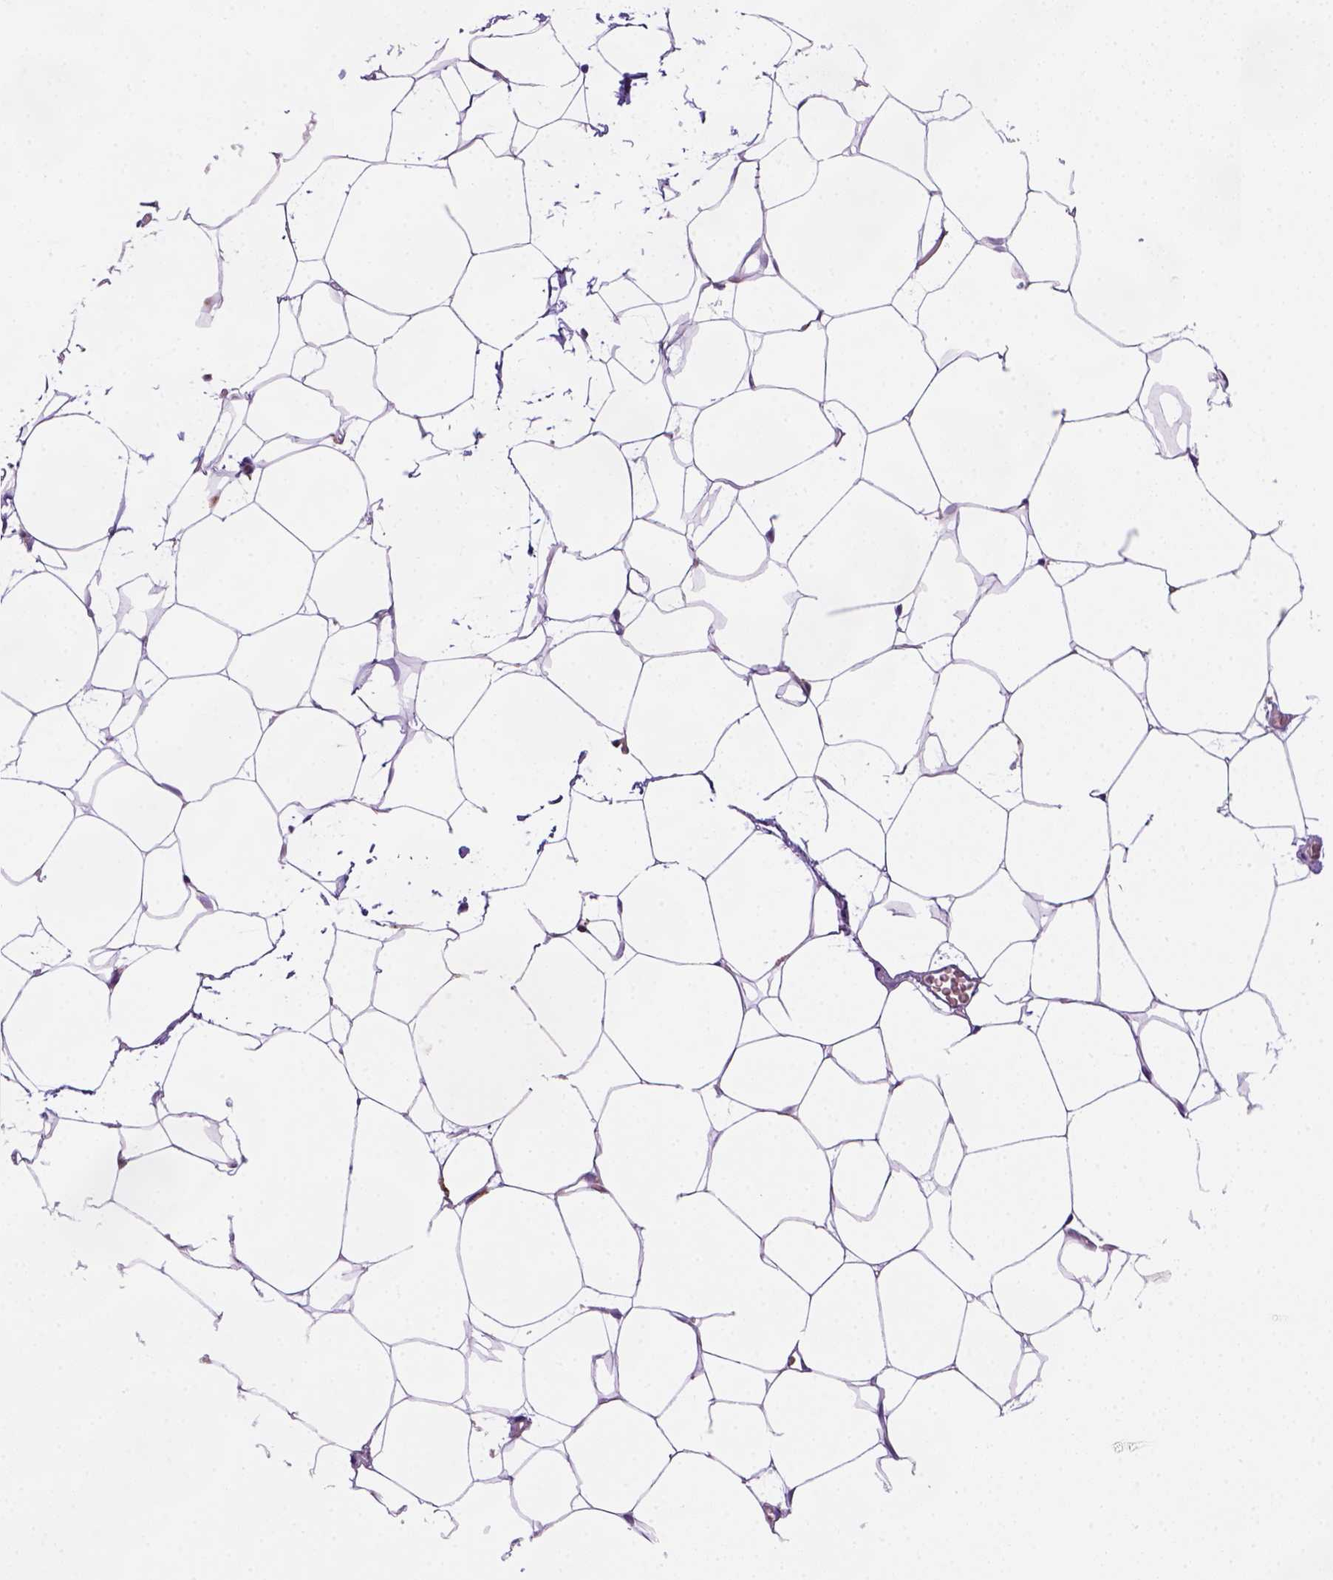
{"staining": {"intensity": "negative", "quantity": "none", "location": "none"}, "tissue": "adipose tissue", "cell_type": "Adipocytes", "image_type": "normal", "snomed": [{"axis": "morphology", "description": "Normal tissue, NOS"}, {"axis": "topography", "description": "Adipose tissue"}], "caption": "IHC photomicrograph of benign human adipose tissue stained for a protein (brown), which displays no staining in adipocytes.", "gene": "CD14", "patient": {"sex": "male", "age": 57}}